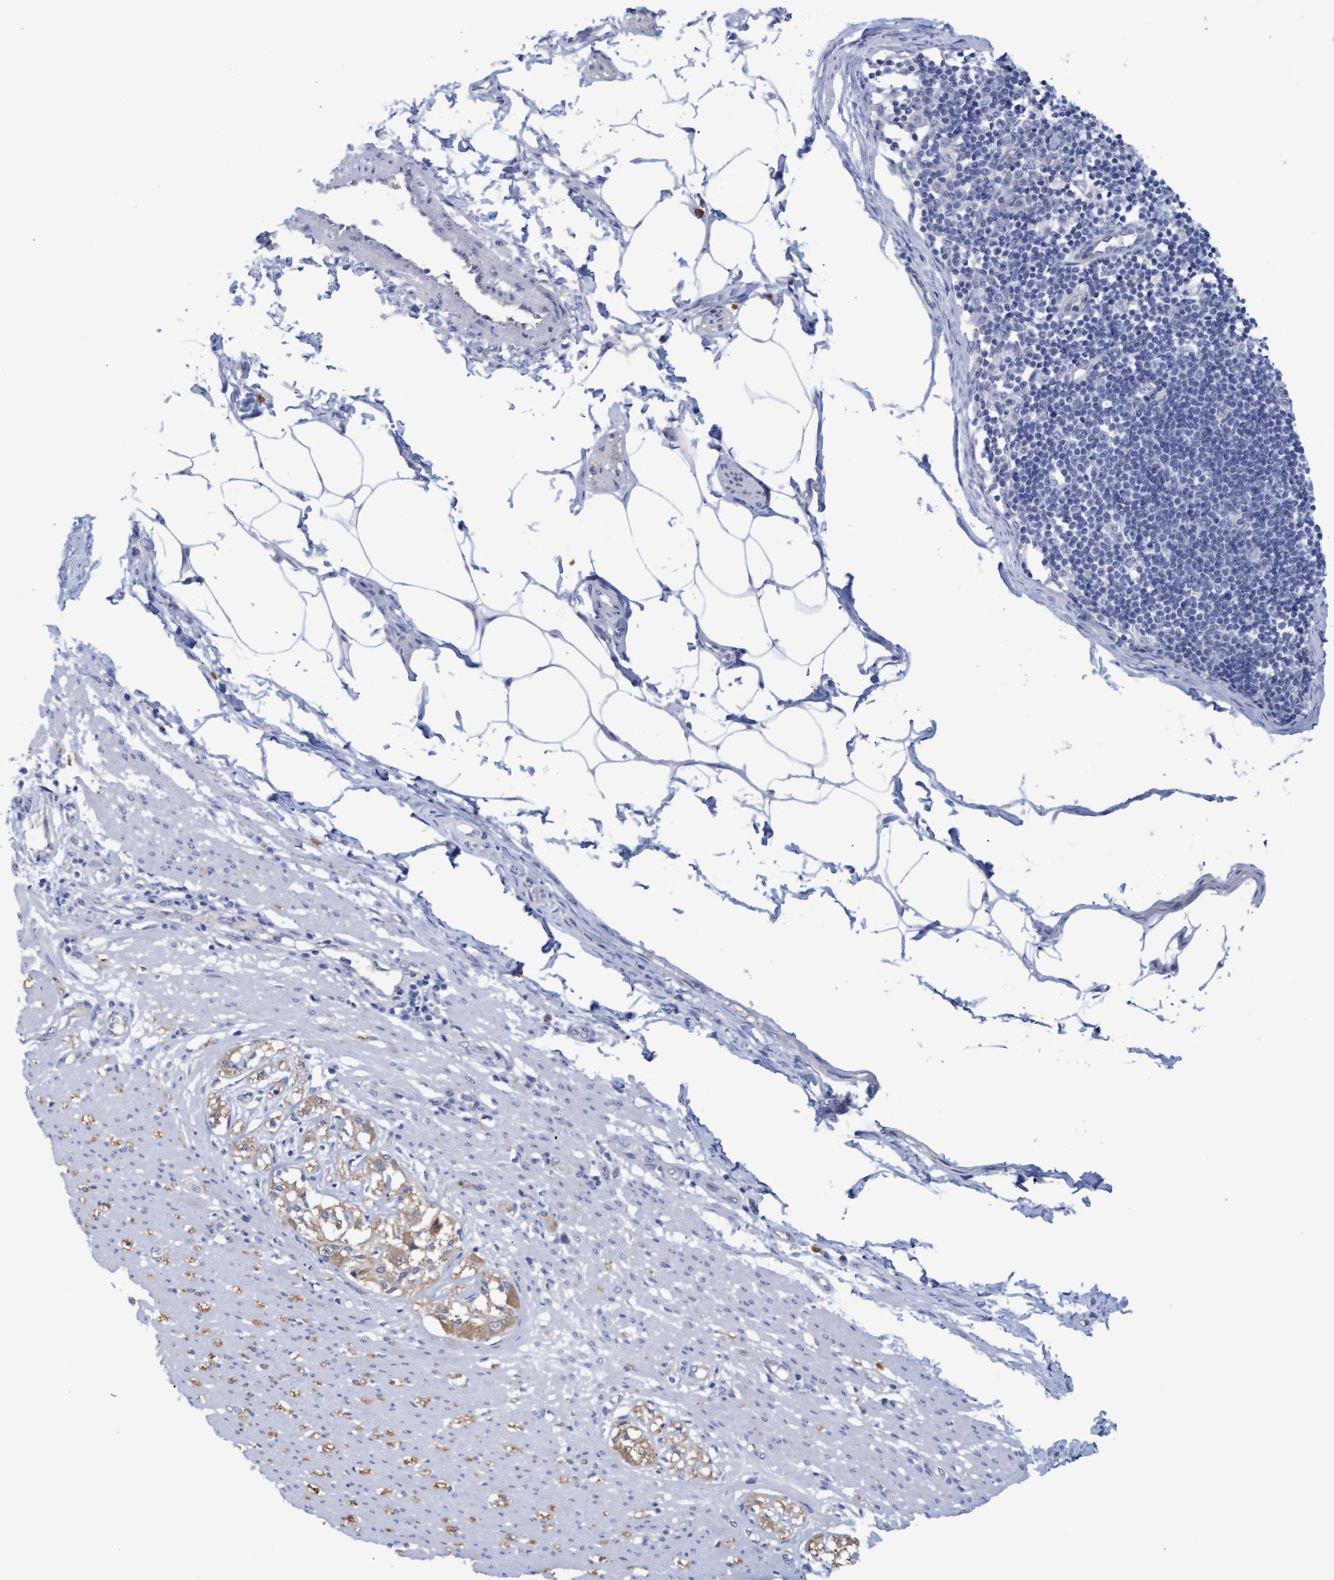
{"staining": {"intensity": "negative", "quantity": "none", "location": "none"}, "tissue": "smooth muscle", "cell_type": "Smooth muscle cells", "image_type": "normal", "snomed": [{"axis": "morphology", "description": "Normal tissue, NOS"}, {"axis": "morphology", "description": "Adenocarcinoma, NOS"}, {"axis": "topography", "description": "Colon"}, {"axis": "topography", "description": "Peripheral nerve tissue"}], "caption": "A high-resolution micrograph shows immunohistochemistry staining of unremarkable smooth muscle, which demonstrates no significant expression in smooth muscle cells.", "gene": "STXBP1", "patient": {"sex": "male", "age": 14}}